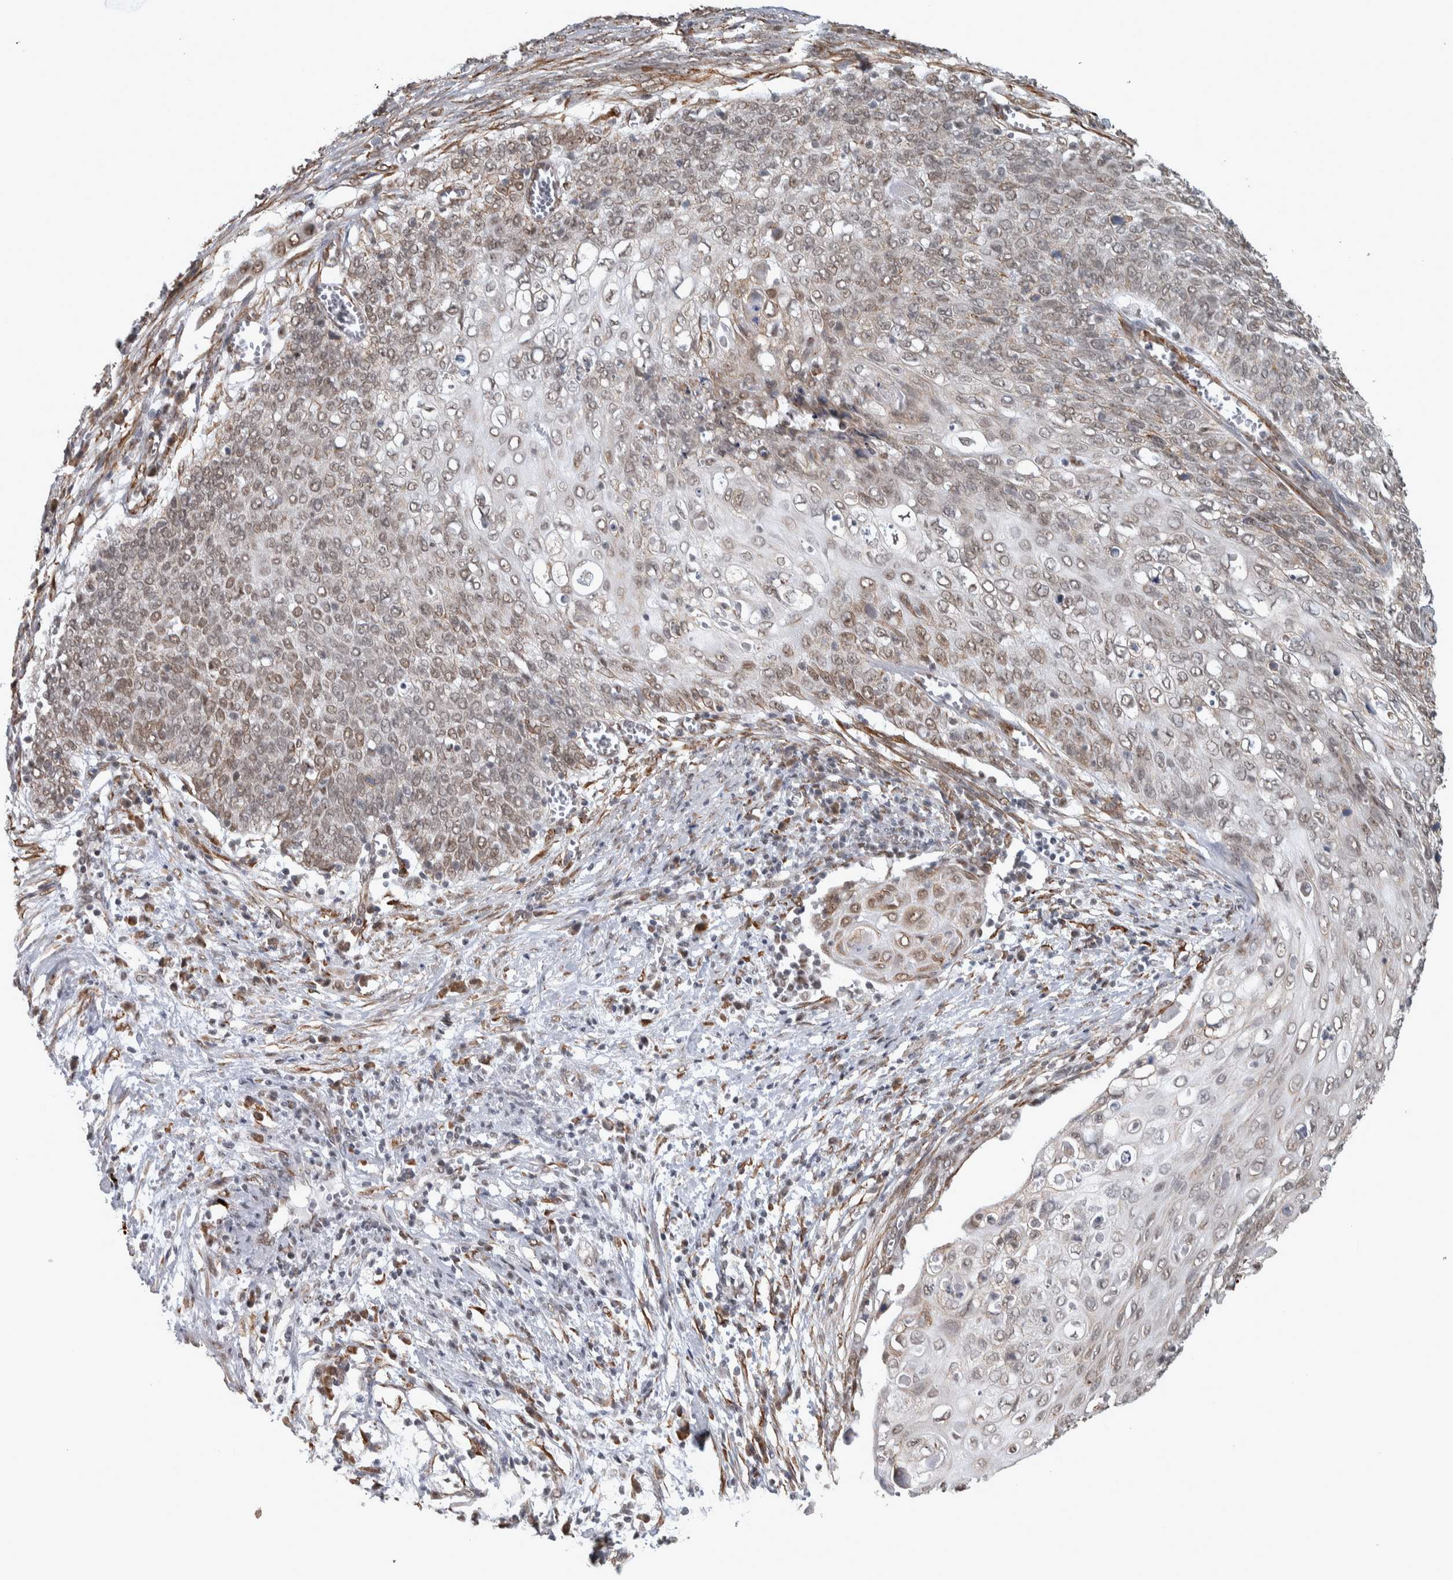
{"staining": {"intensity": "weak", "quantity": "25%-75%", "location": "nuclear"}, "tissue": "cervical cancer", "cell_type": "Tumor cells", "image_type": "cancer", "snomed": [{"axis": "morphology", "description": "Squamous cell carcinoma, NOS"}, {"axis": "topography", "description": "Cervix"}], "caption": "IHC image of neoplastic tissue: cervical cancer stained using immunohistochemistry exhibits low levels of weak protein expression localized specifically in the nuclear of tumor cells, appearing as a nuclear brown color.", "gene": "DDX42", "patient": {"sex": "female", "age": 39}}